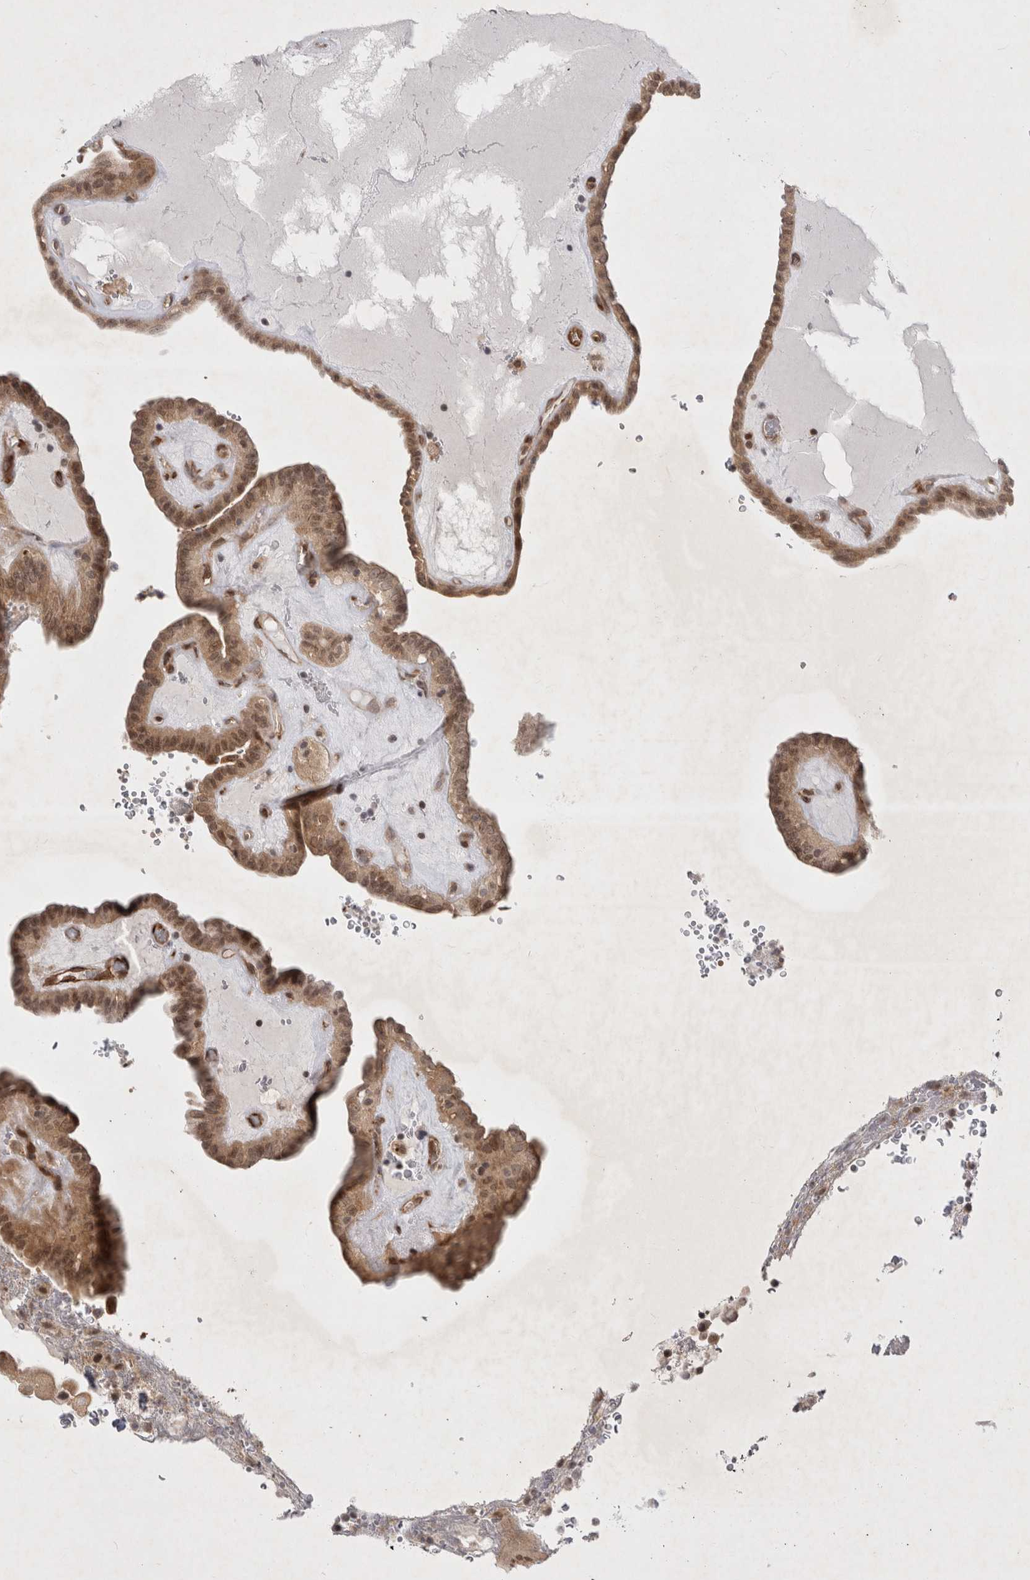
{"staining": {"intensity": "moderate", "quantity": ">75%", "location": "cytoplasmic/membranous,nuclear"}, "tissue": "thyroid cancer", "cell_type": "Tumor cells", "image_type": "cancer", "snomed": [{"axis": "morphology", "description": "Papillary adenocarcinoma, NOS"}, {"axis": "topography", "description": "Thyroid gland"}], "caption": "High-magnification brightfield microscopy of thyroid papillary adenocarcinoma stained with DAB (3,3'-diaminobenzidine) (brown) and counterstained with hematoxylin (blue). tumor cells exhibit moderate cytoplasmic/membranous and nuclear expression is seen in about>75% of cells. (Brightfield microscopy of DAB IHC at high magnification).", "gene": "ZNF318", "patient": {"sex": "male", "age": 77}}